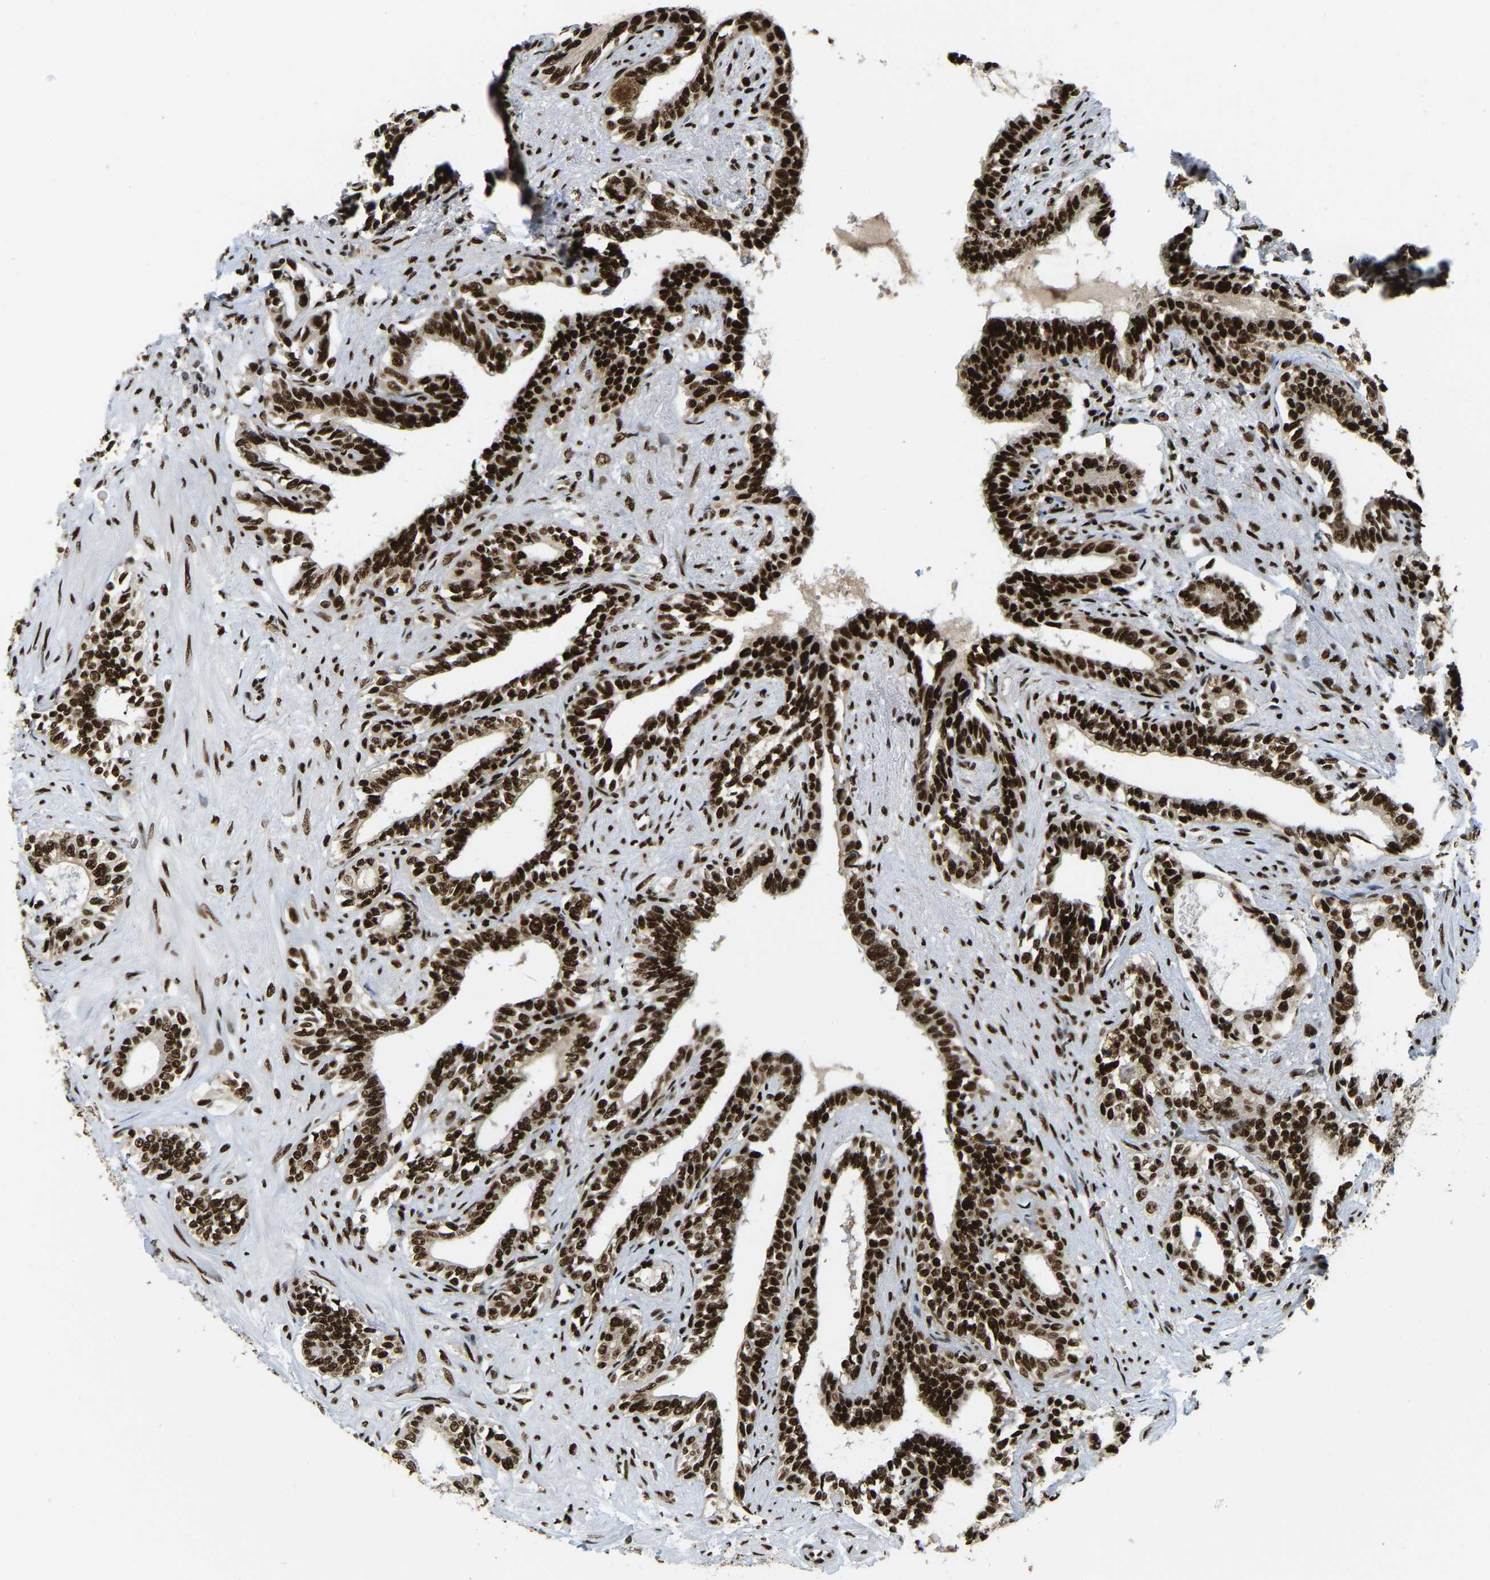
{"staining": {"intensity": "strong", "quantity": ">75%", "location": "nuclear"}, "tissue": "seminal vesicle", "cell_type": "Glandular cells", "image_type": "normal", "snomed": [{"axis": "morphology", "description": "Normal tissue, NOS"}, {"axis": "morphology", "description": "Adenocarcinoma, High grade"}, {"axis": "topography", "description": "Prostate"}, {"axis": "topography", "description": "Seminal veicle"}], "caption": "DAB immunohistochemical staining of benign seminal vesicle displays strong nuclear protein staining in approximately >75% of glandular cells. Ihc stains the protein of interest in brown and the nuclei are stained blue.", "gene": "NUMA1", "patient": {"sex": "male", "age": 55}}